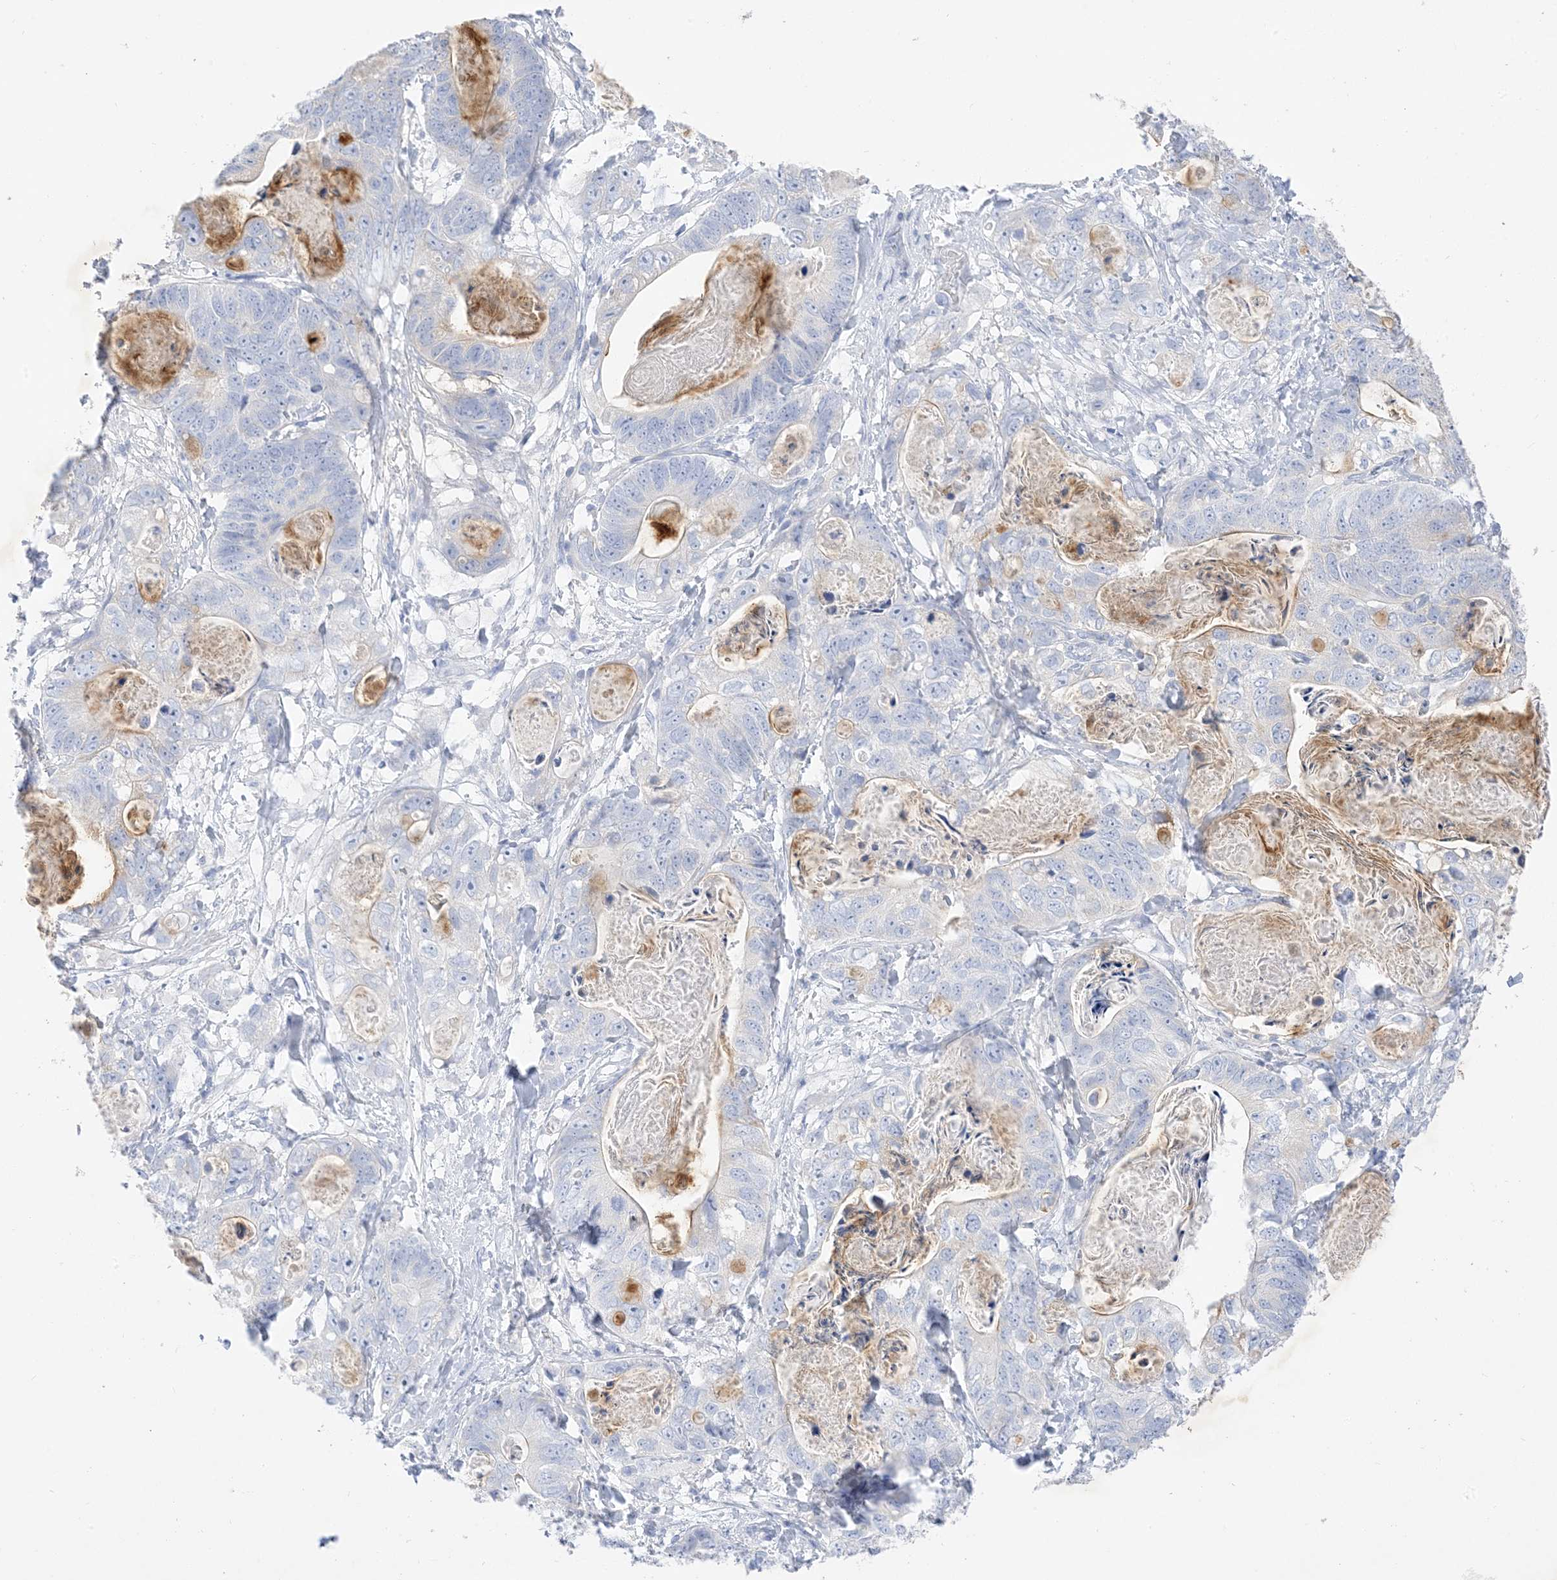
{"staining": {"intensity": "negative", "quantity": "none", "location": "none"}, "tissue": "stomach cancer", "cell_type": "Tumor cells", "image_type": "cancer", "snomed": [{"axis": "morphology", "description": "Normal tissue, NOS"}, {"axis": "morphology", "description": "Adenocarcinoma, NOS"}, {"axis": "topography", "description": "Stomach"}], "caption": "An image of human stomach cancer (adenocarcinoma) is negative for staining in tumor cells.", "gene": "MUC17", "patient": {"sex": "female", "age": 89}}